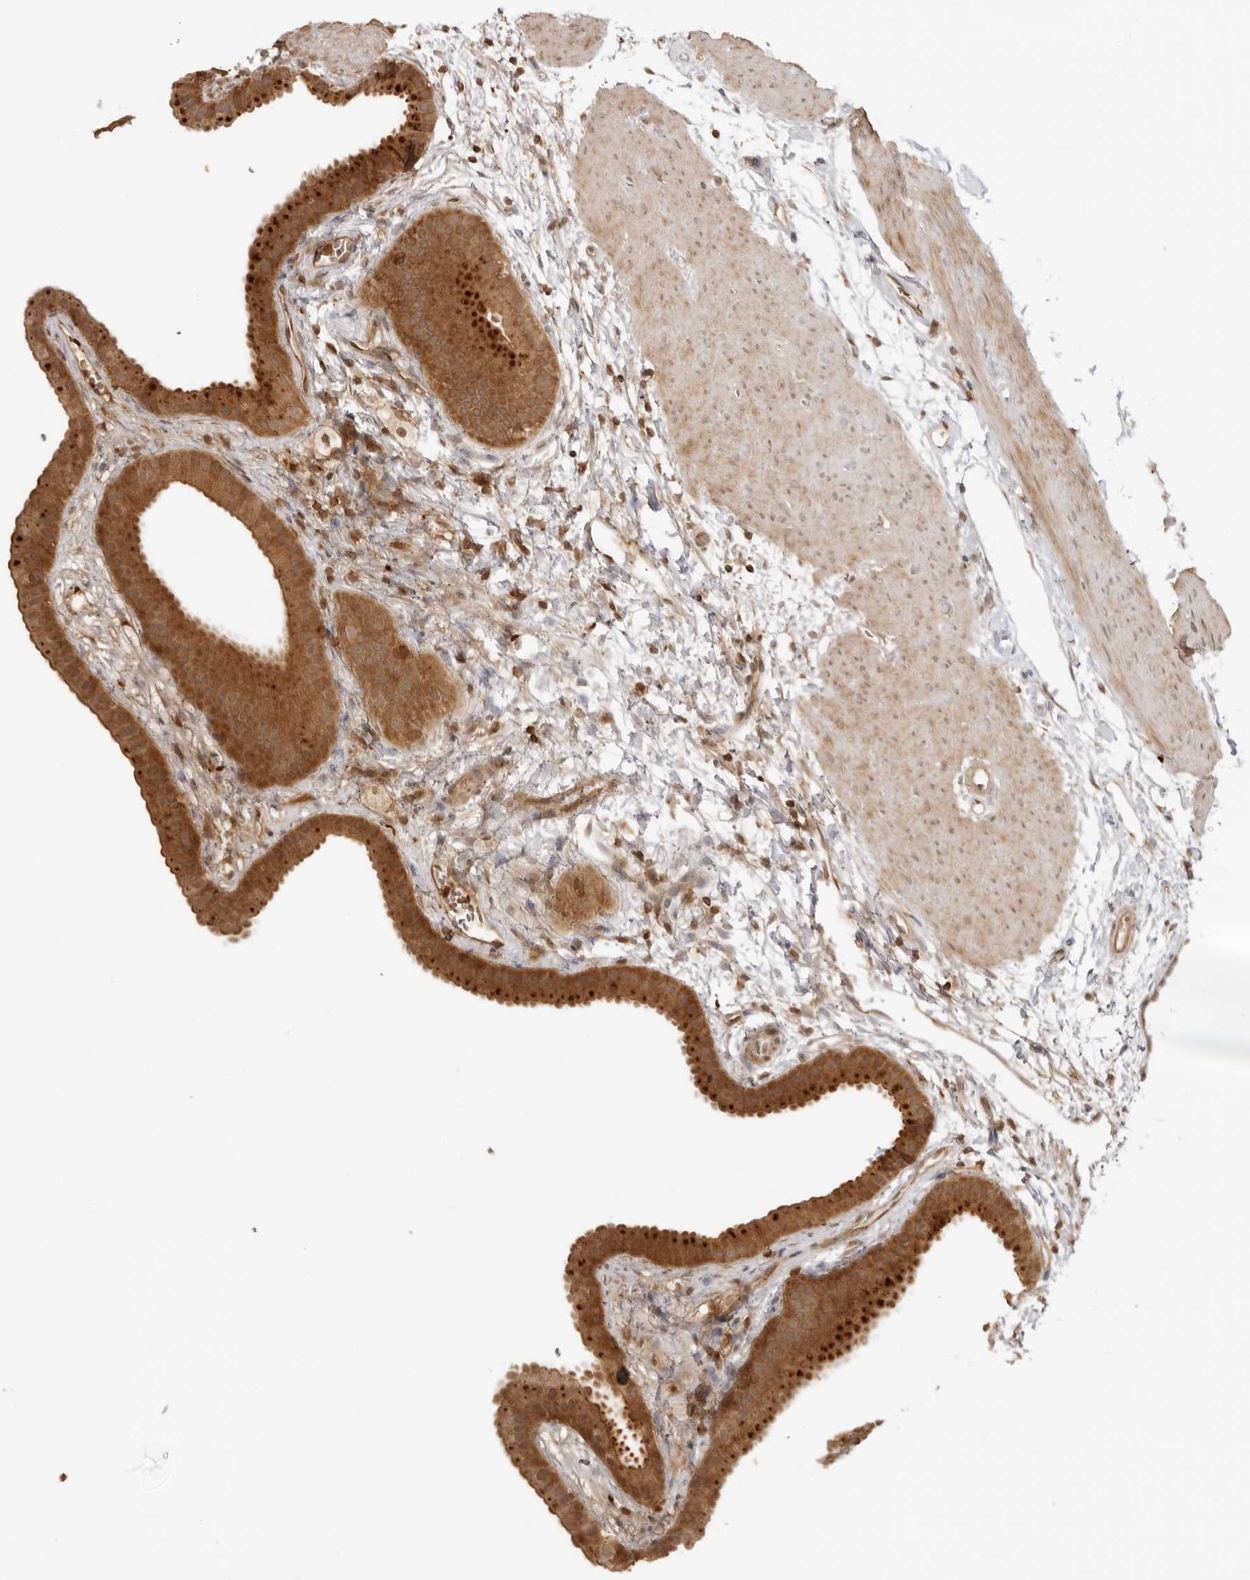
{"staining": {"intensity": "strong", "quantity": ">75%", "location": "cytoplasmic/membranous"}, "tissue": "gallbladder", "cell_type": "Glandular cells", "image_type": "normal", "snomed": [{"axis": "morphology", "description": "Normal tissue, NOS"}, {"axis": "topography", "description": "Gallbladder"}], "caption": "The micrograph exhibits immunohistochemical staining of normal gallbladder. There is strong cytoplasmic/membranous expression is appreciated in about >75% of glandular cells.", "gene": "IKBKE", "patient": {"sex": "female", "age": 64}}